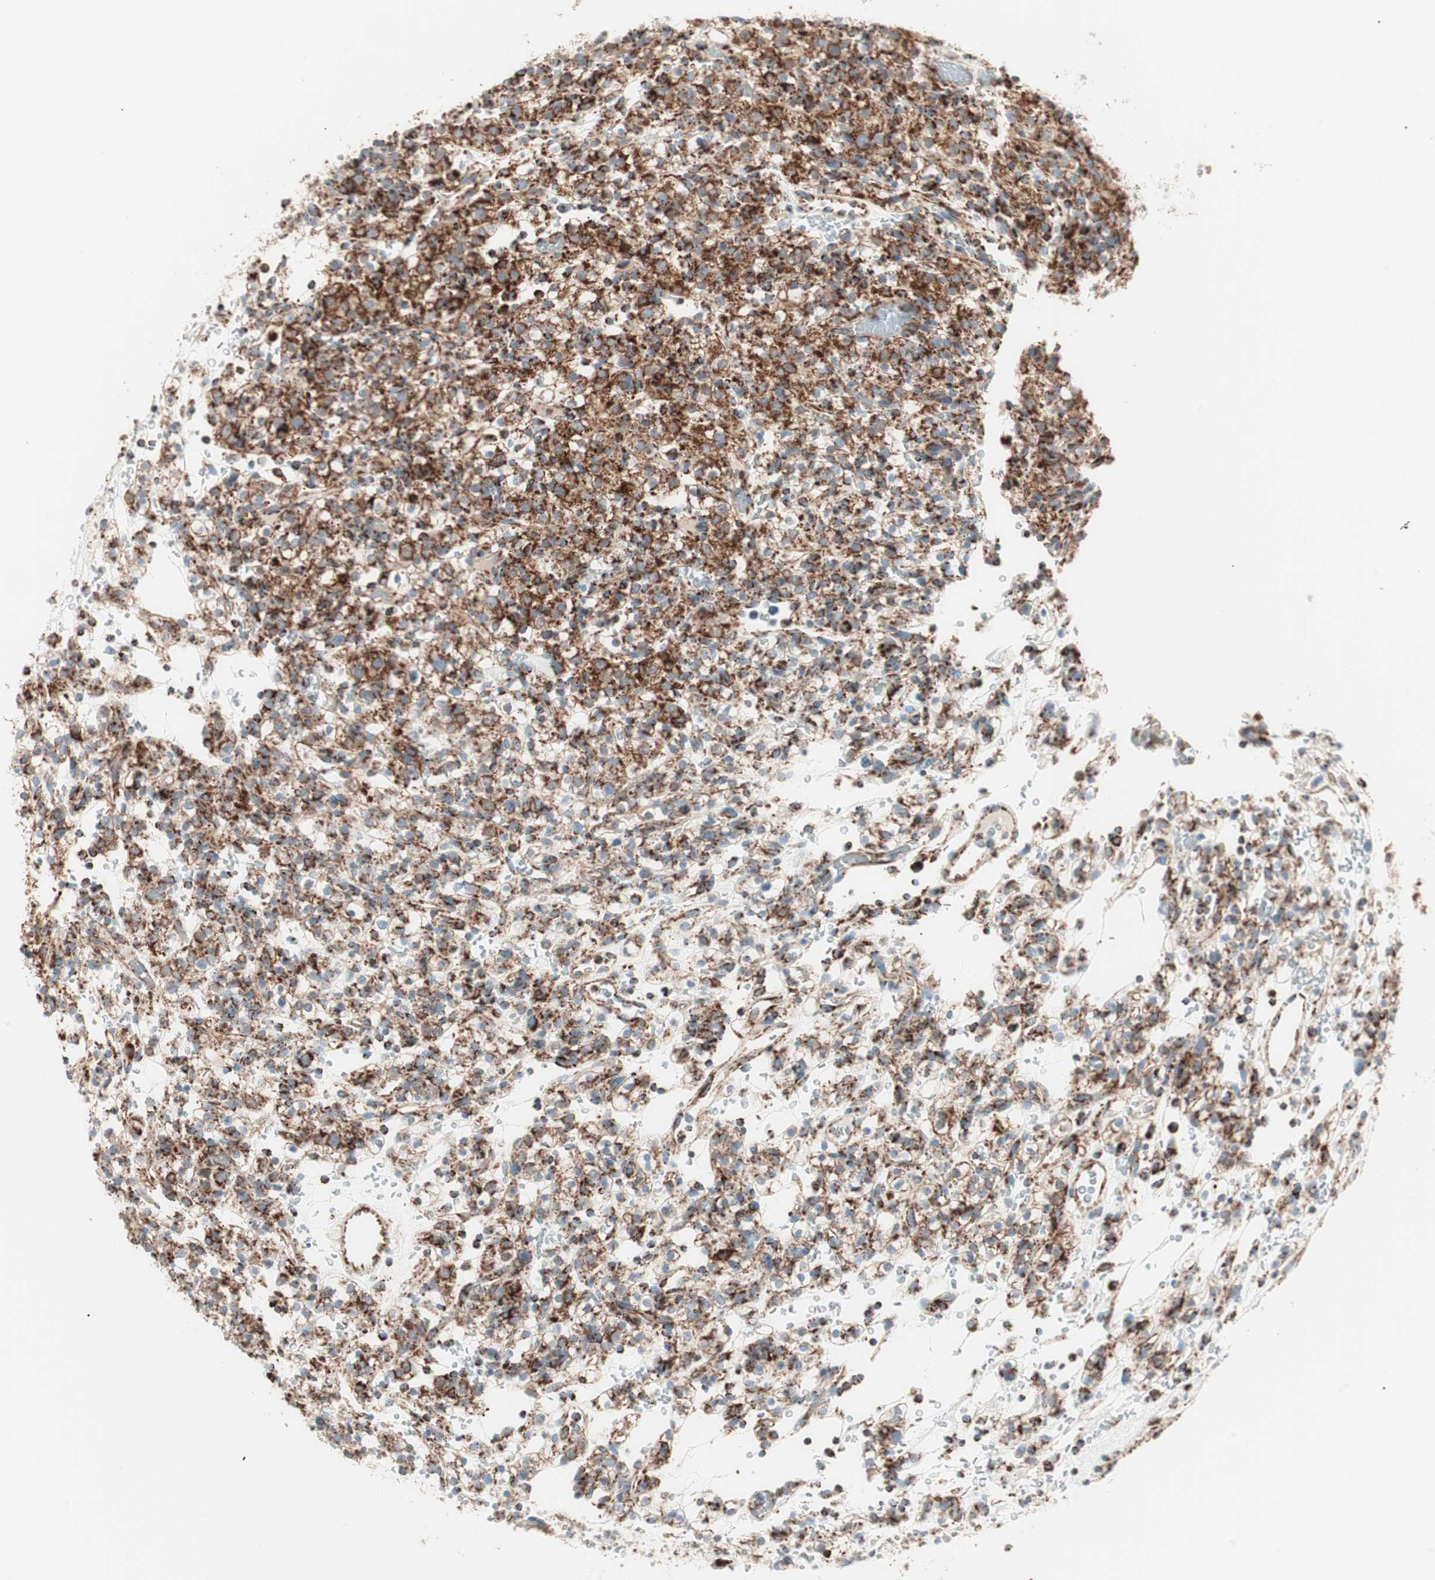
{"staining": {"intensity": "strong", "quantity": ">75%", "location": "cytoplasmic/membranous"}, "tissue": "renal cancer", "cell_type": "Tumor cells", "image_type": "cancer", "snomed": [{"axis": "morphology", "description": "Normal tissue, NOS"}, {"axis": "morphology", "description": "Adenocarcinoma, NOS"}, {"axis": "topography", "description": "Kidney"}], "caption": "Immunohistochemical staining of human renal cancer exhibits high levels of strong cytoplasmic/membranous expression in about >75% of tumor cells.", "gene": "TOMM20", "patient": {"sex": "female", "age": 72}}